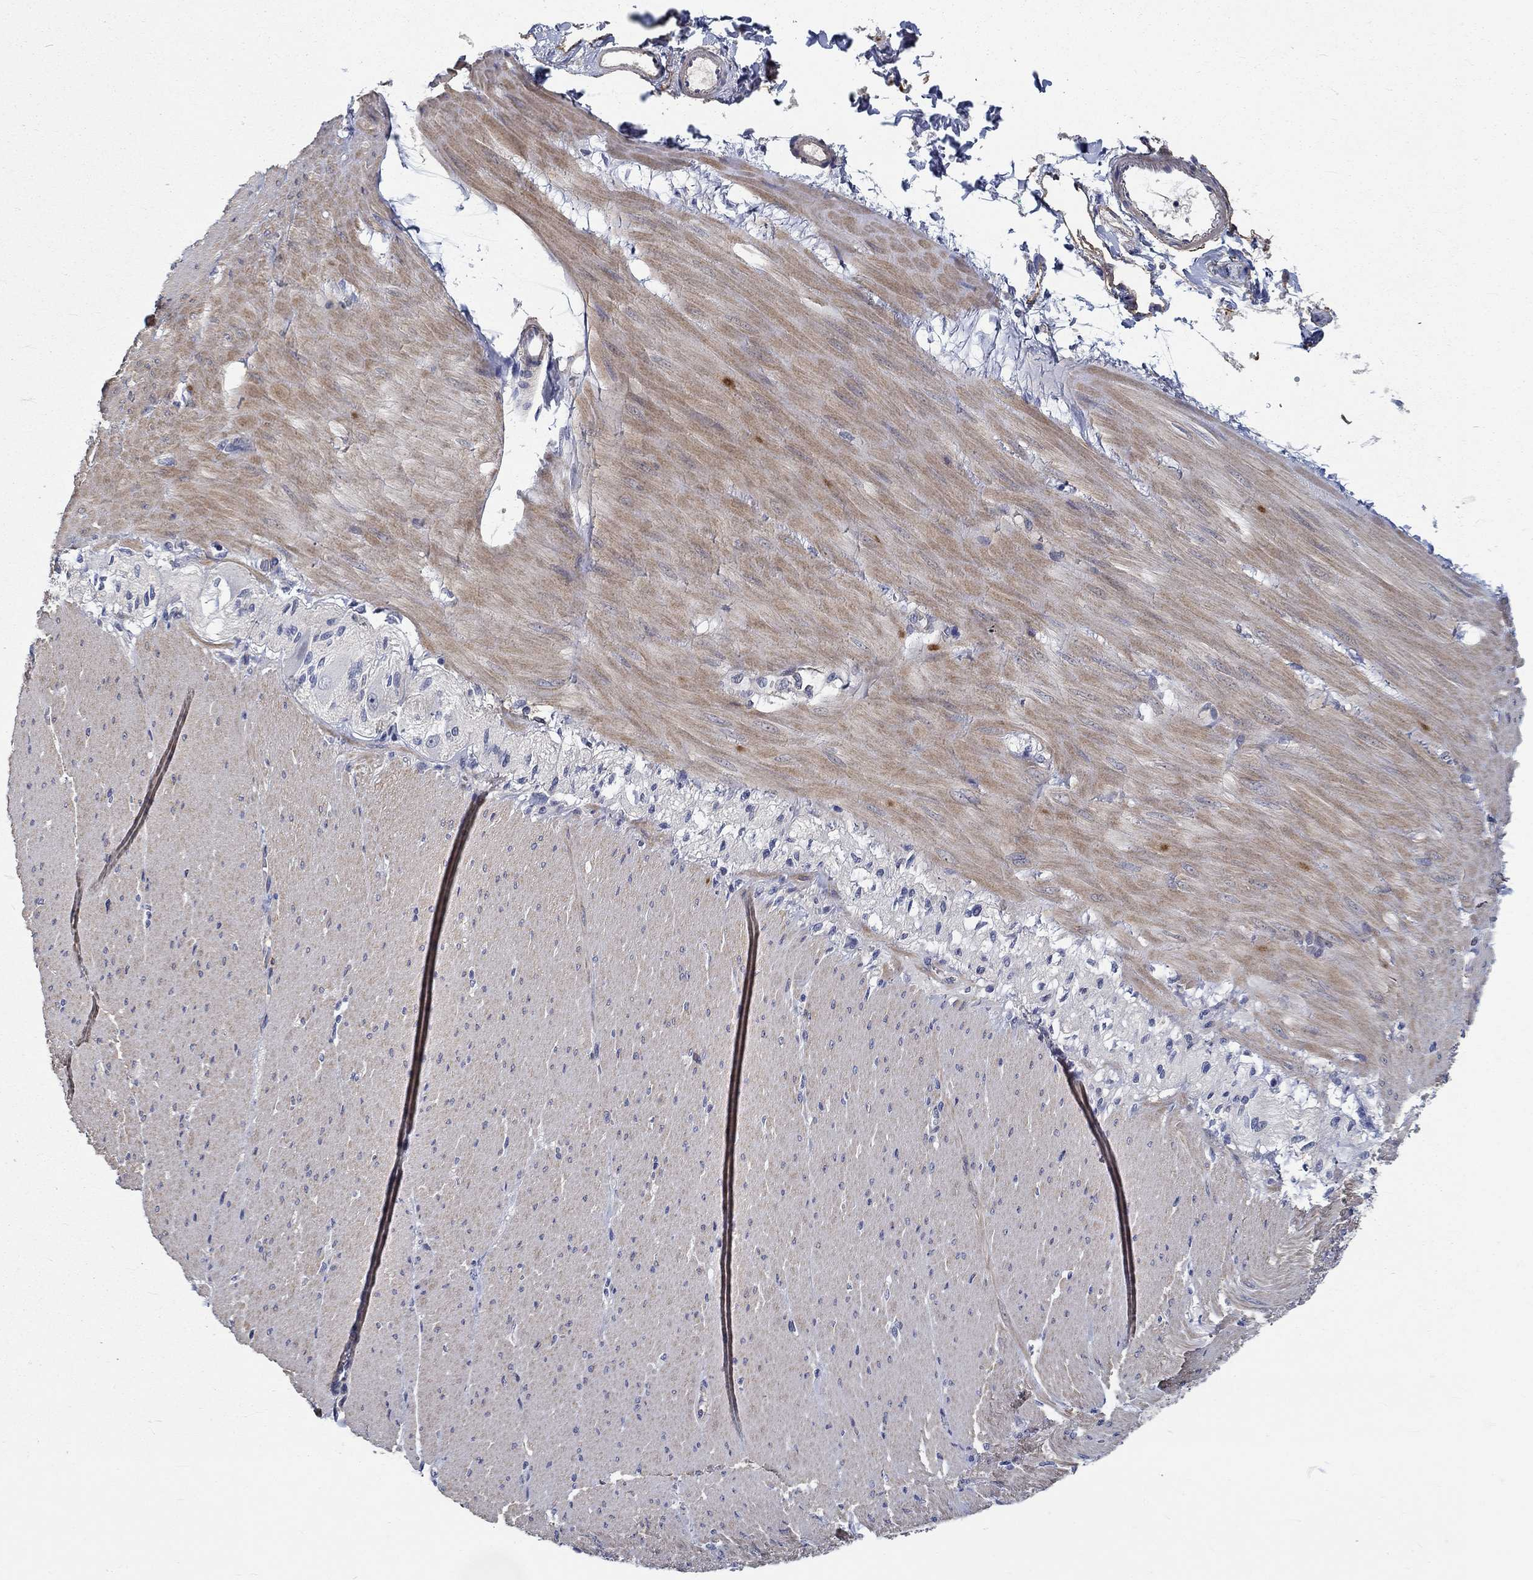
{"staining": {"intensity": "negative", "quantity": "none", "location": "none"}, "tissue": "adipose tissue", "cell_type": "Adipocytes", "image_type": "normal", "snomed": [{"axis": "morphology", "description": "Normal tissue, NOS"}, {"axis": "topography", "description": "Smooth muscle"}, {"axis": "topography", "description": "Duodenum"}, {"axis": "topography", "description": "Peripheral nerve tissue"}], "caption": "The IHC photomicrograph has no significant expression in adipocytes of adipose tissue. The staining was performed using DAB (3,3'-diaminobenzidine) to visualize the protein expression in brown, while the nuclei were stained in blue with hematoxylin (Magnification: 20x).", "gene": "MYBPC1", "patient": {"sex": "female", "age": 61}}